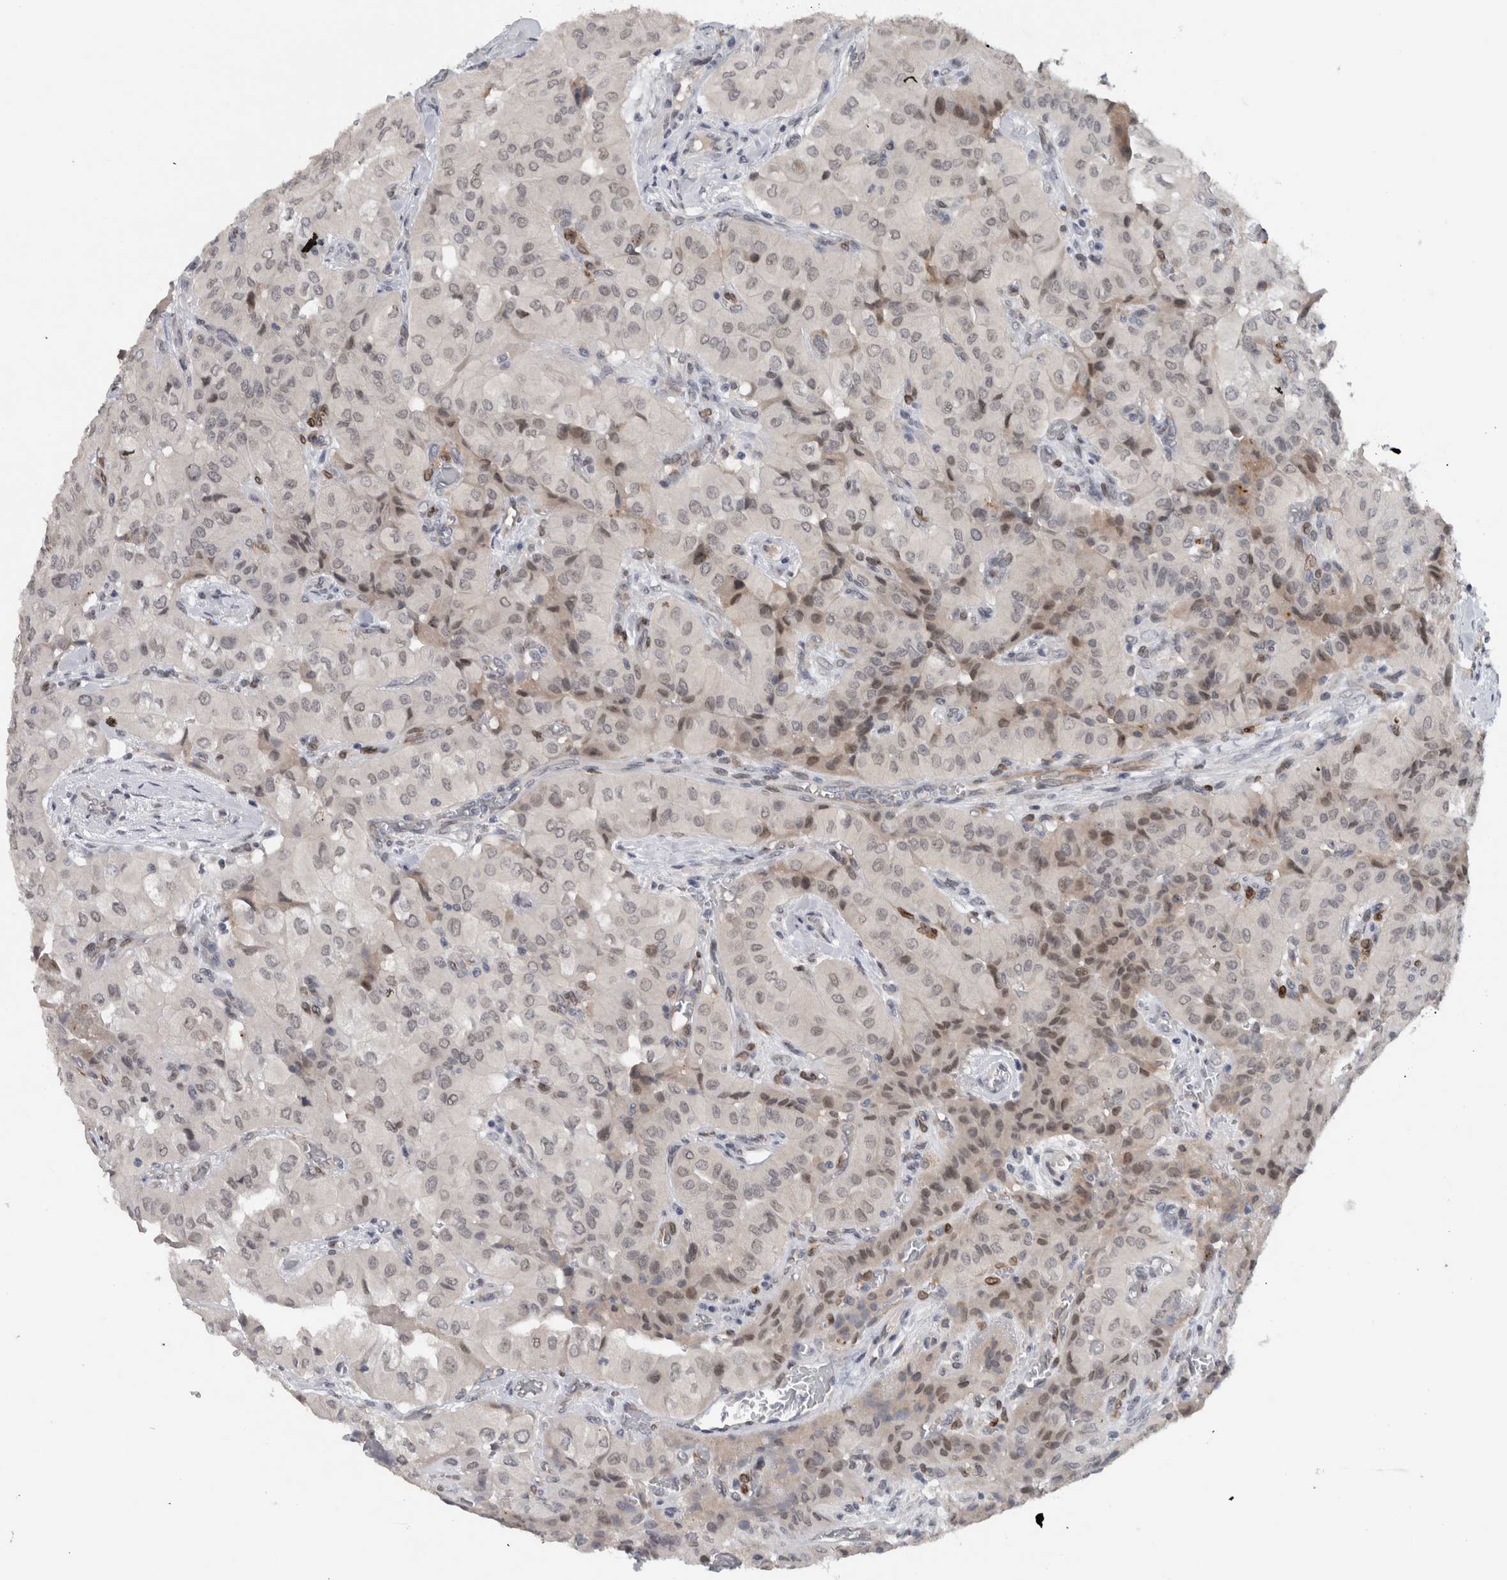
{"staining": {"intensity": "moderate", "quantity": "<25%", "location": "nuclear"}, "tissue": "thyroid cancer", "cell_type": "Tumor cells", "image_type": "cancer", "snomed": [{"axis": "morphology", "description": "Papillary adenocarcinoma, NOS"}, {"axis": "topography", "description": "Thyroid gland"}], "caption": "A histopathology image of papillary adenocarcinoma (thyroid) stained for a protein demonstrates moderate nuclear brown staining in tumor cells.", "gene": "PRXL2A", "patient": {"sex": "female", "age": 59}}